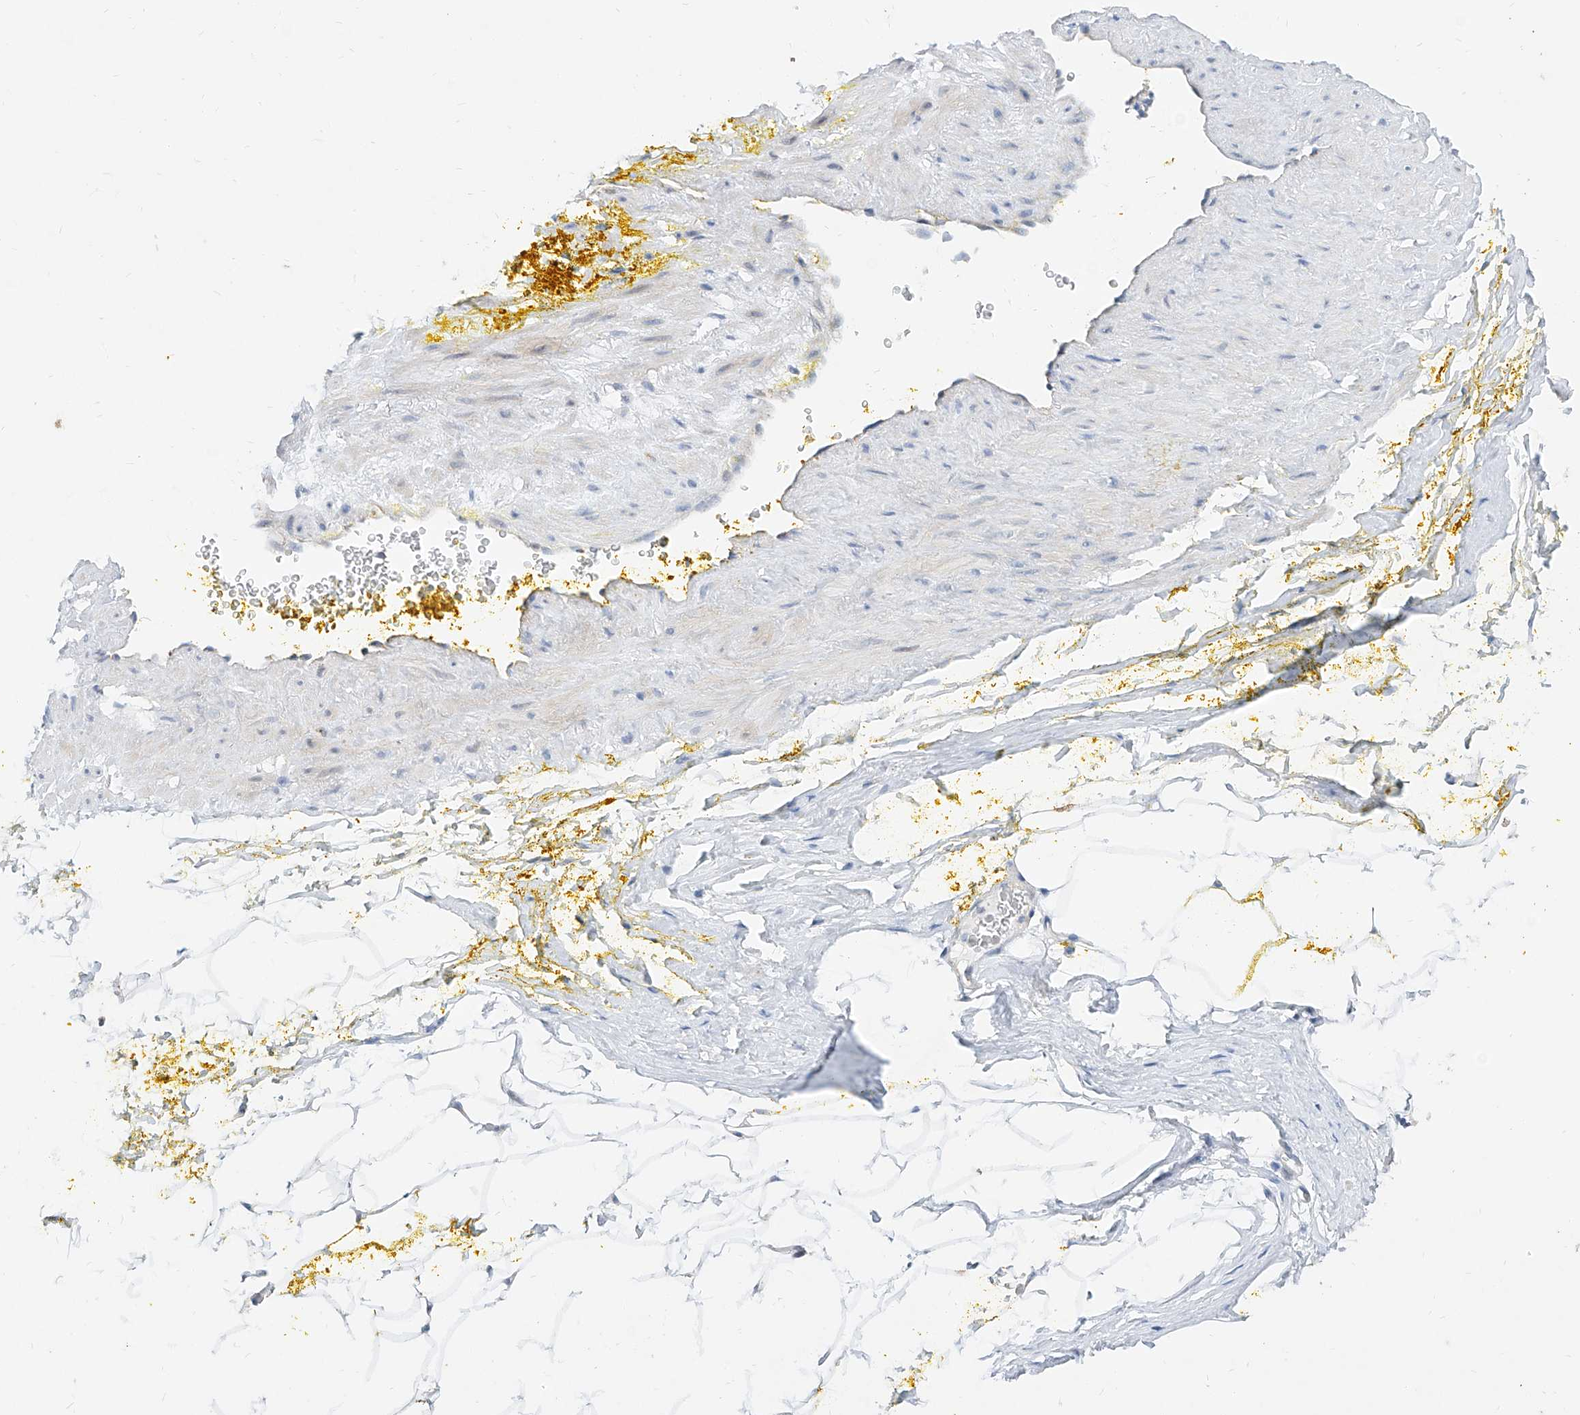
{"staining": {"intensity": "negative", "quantity": "none", "location": "none"}, "tissue": "adipose tissue", "cell_type": "Adipocytes", "image_type": "normal", "snomed": [{"axis": "morphology", "description": "Normal tissue, NOS"}, {"axis": "morphology", "description": "Adenocarcinoma, Low grade"}, {"axis": "topography", "description": "Prostate"}, {"axis": "topography", "description": "Peripheral nerve tissue"}], "caption": "Adipocytes show no significant positivity in normal adipose tissue. Brightfield microscopy of IHC stained with DAB (brown) and hematoxylin (blue), captured at high magnification.", "gene": "BPTF", "patient": {"sex": "male", "age": 63}}